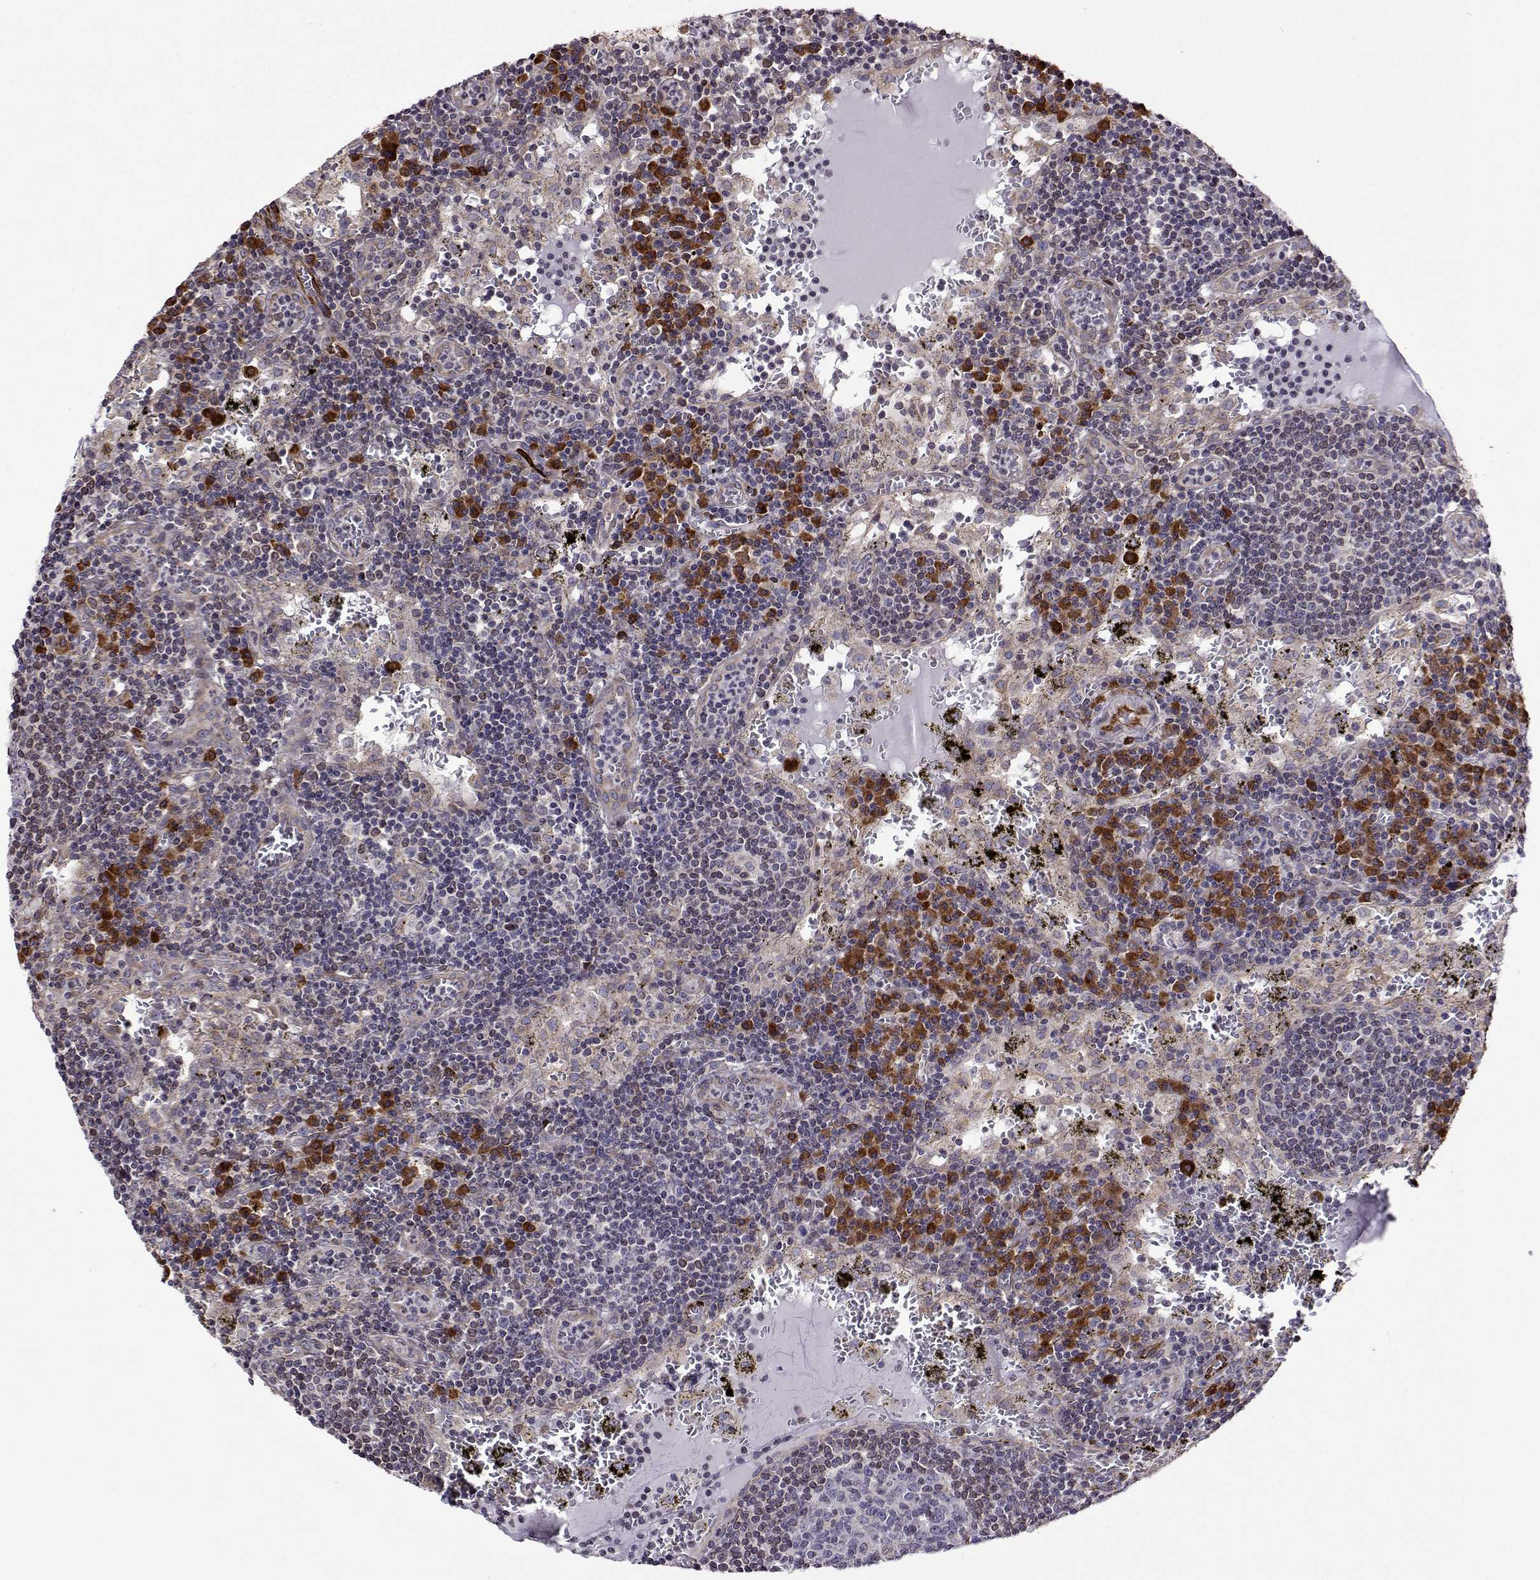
{"staining": {"intensity": "negative", "quantity": "none", "location": "none"}, "tissue": "lymph node", "cell_type": "Germinal center cells", "image_type": "normal", "snomed": [{"axis": "morphology", "description": "Normal tissue, NOS"}, {"axis": "topography", "description": "Lymph node"}], "caption": "There is no significant positivity in germinal center cells of lymph node.", "gene": "PGRMC2", "patient": {"sex": "male", "age": 62}}